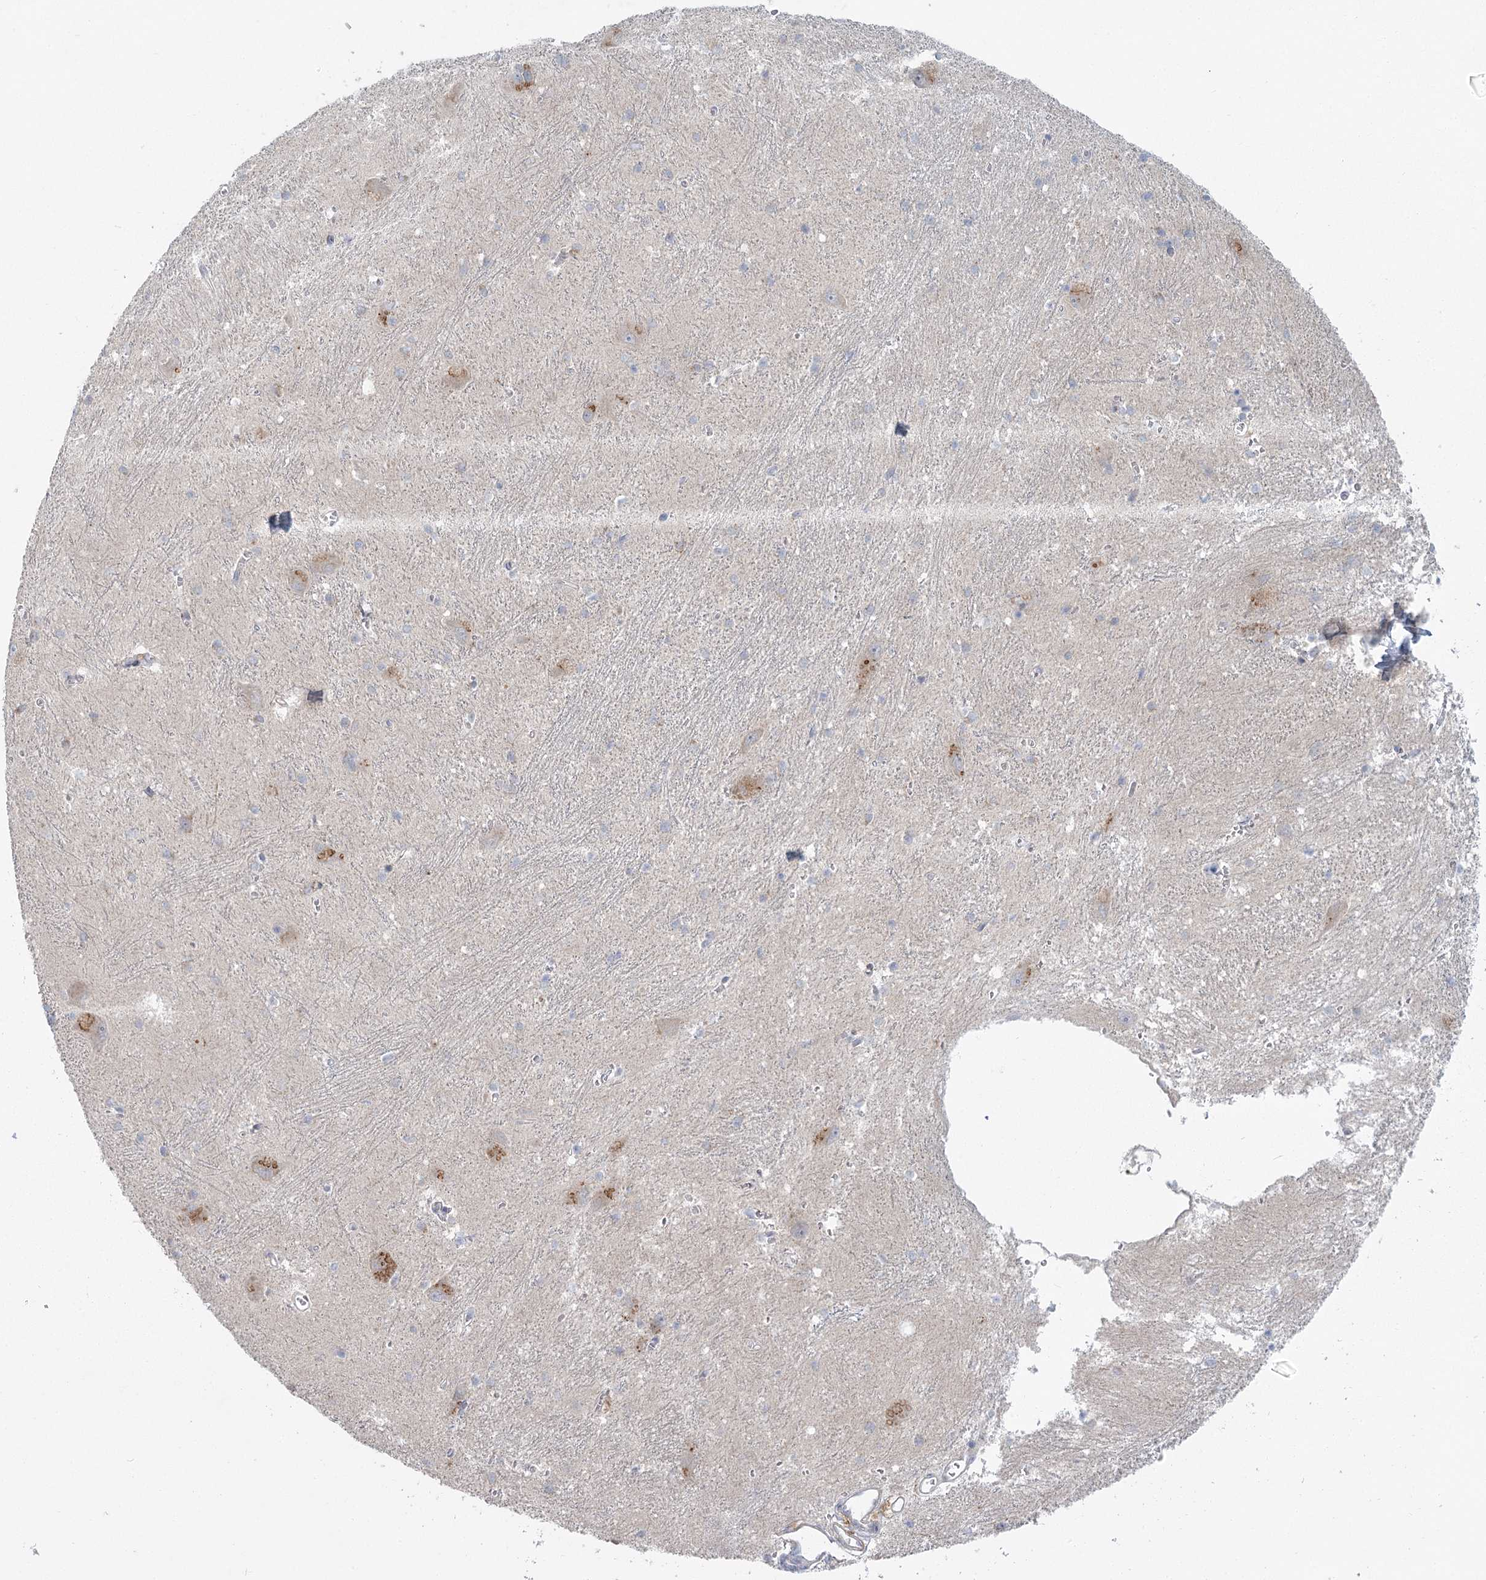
{"staining": {"intensity": "weak", "quantity": "<25%", "location": "cytoplasmic/membranous"}, "tissue": "caudate", "cell_type": "Glial cells", "image_type": "normal", "snomed": [{"axis": "morphology", "description": "Normal tissue, NOS"}, {"axis": "topography", "description": "Lateral ventricle wall"}], "caption": "This histopathology image is of unremarkable caudate stained with immunohistochemistry (IHC) to label a protein in brown with the nuclei are counter-stained blue. There is no positivity in glial cells. (Immunohistochemistry, brightfield microscopy, high magnification).", "gene": "FAM110C", "patient": {"sex": "male", "age": 37}}